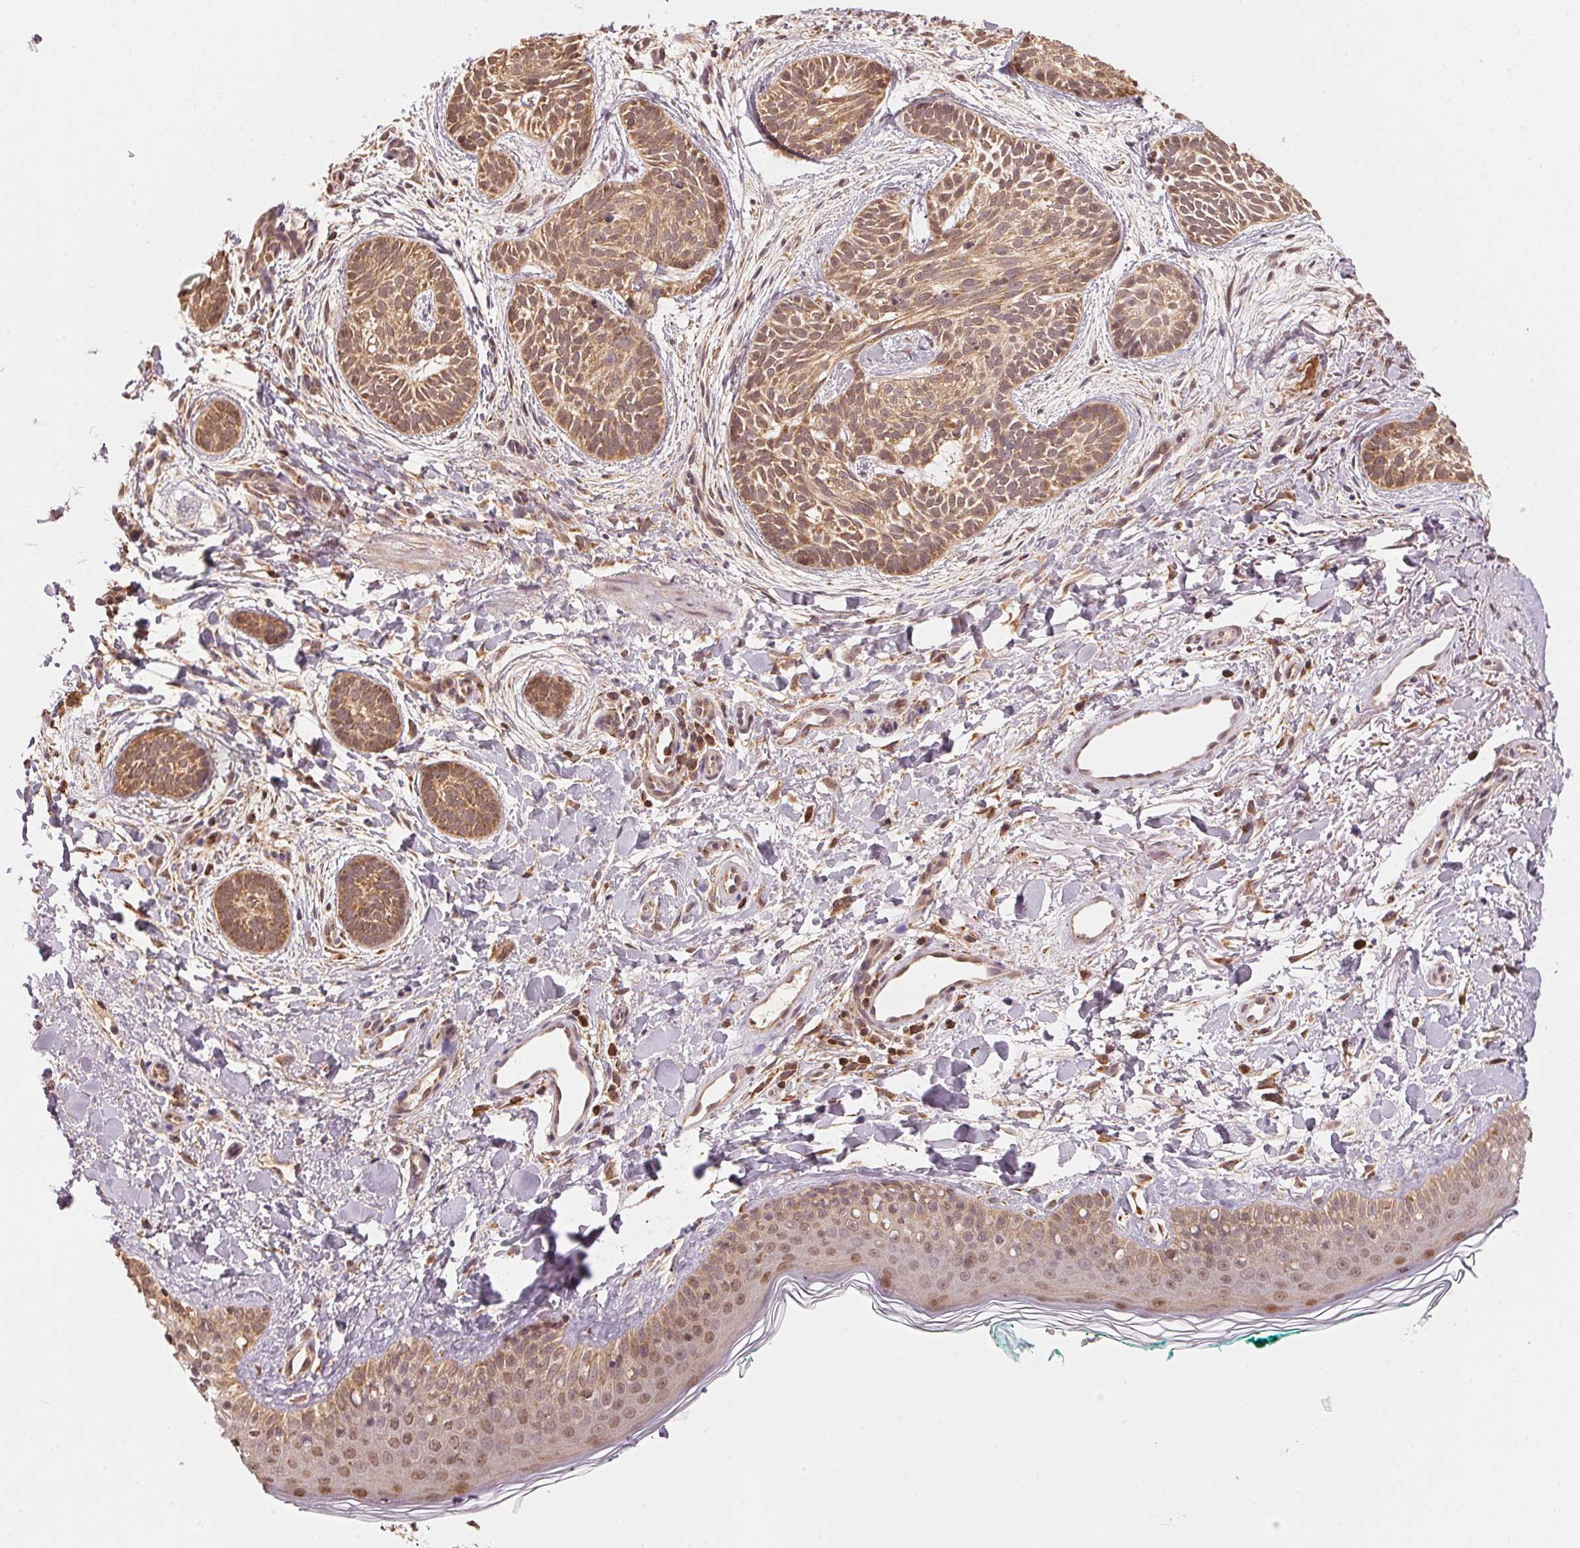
{"staining": {"intensity": "moderate", "quantity": ">75%", "location": "cytoplasmic/membranous"}, "tissue": "skin cancer", "cell_type": "Tumor cells", "image_type": "cancer", "snomed": [{"axis": "morphology", "description": "Basal cell carcinoma"}, {"axis": "topography", "description": "Skin"}], "caption": "The image demonstrates staining of skin cancer, revealing moderate cytoplasmic/membranous protein expression (brown color) within tumor cells. The protein is stained brown, and the nuclei are stained in blue (DAB (3,3'-diaminobenzidine) IHC with brightfield microscopy, high magnification).", "gene": "ARHGAP6", "patient": {"sex": "male", "age": 63}}